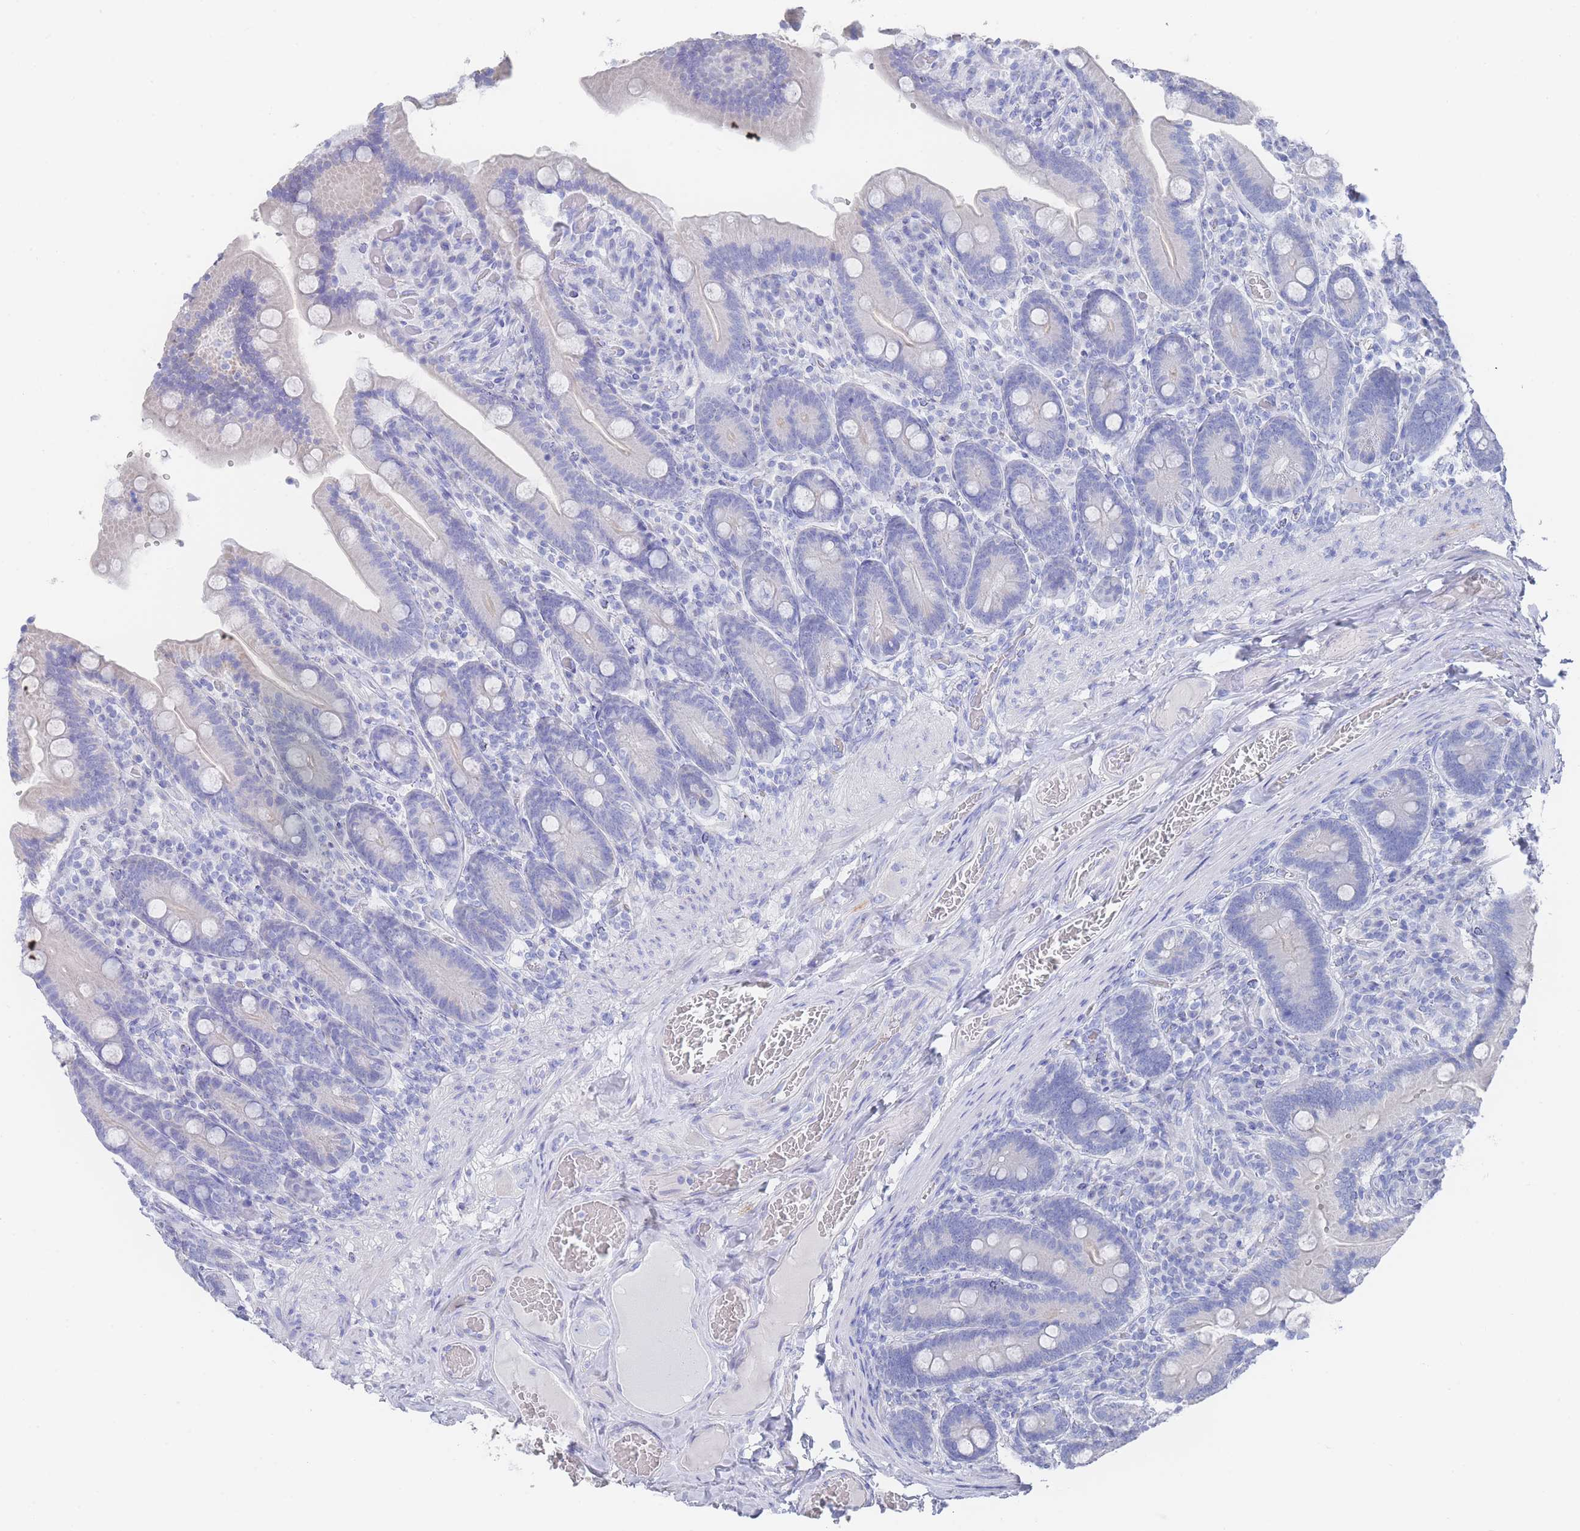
{"staining": {"intensity": "negative", "quantity": "none", "location": "none"}, "tissue": "duodenum", "cell_type": "Glandular cells", "image_type": "normal", "snomed": [{"axis": "morphology", "description": "Normal tissue, NOS"}, {"axis": "topography", "description": "Duodenum"}], "caption": "This is an IHC histopathology image of unremarkable duodenum. There is no positivity in glandular cells.", "gene": "LRRC37A2", "patient": {"sex": "female", "age": 62}}